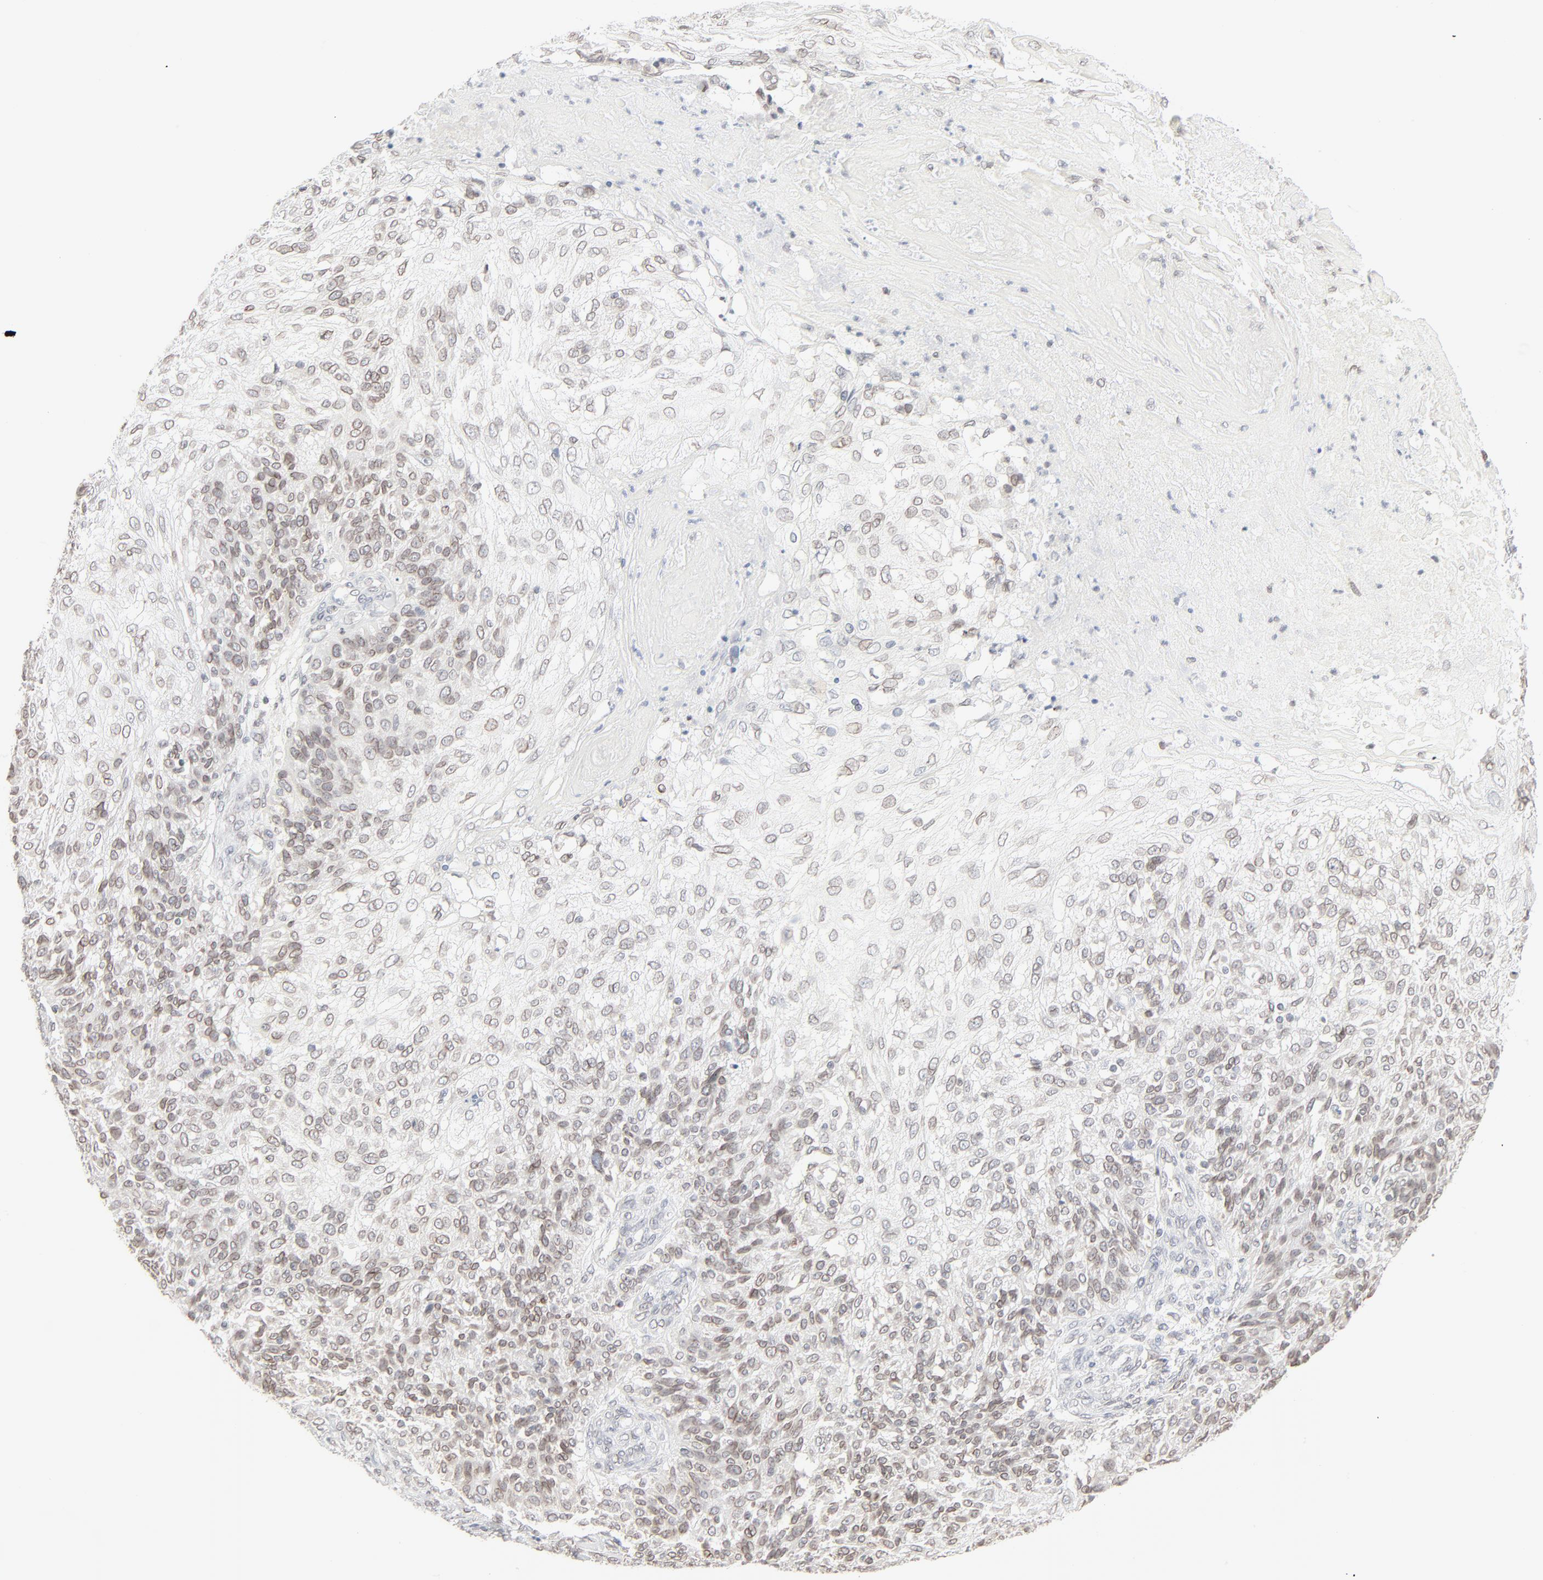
{"staining": {"intensity": "weak", "quantity": "25%-75%", "location": "cytoplasmic/membranous,nuclear"}, "tissue": "skin cancer", "cell_type": "Tumor cells", "image_type": "cancer", "snomed": [{"axis": "morphology", "description": "Normal tissue, NOS"}, {"axis": "morphology", "description": "Squamous cell carcinoma, NOS"}, {"axis": "topography", "description": "Skin"}], "caption": "There is low levels of weak cytoplasmic/membranous and nuclear staining in tumor cells of skin cancer (squamous cell carcinoma), as demonstrated by immunohistochemical staining (brown color).", "gene": "MAD1L1", "patient": {"sex": "female", "age": 83}}